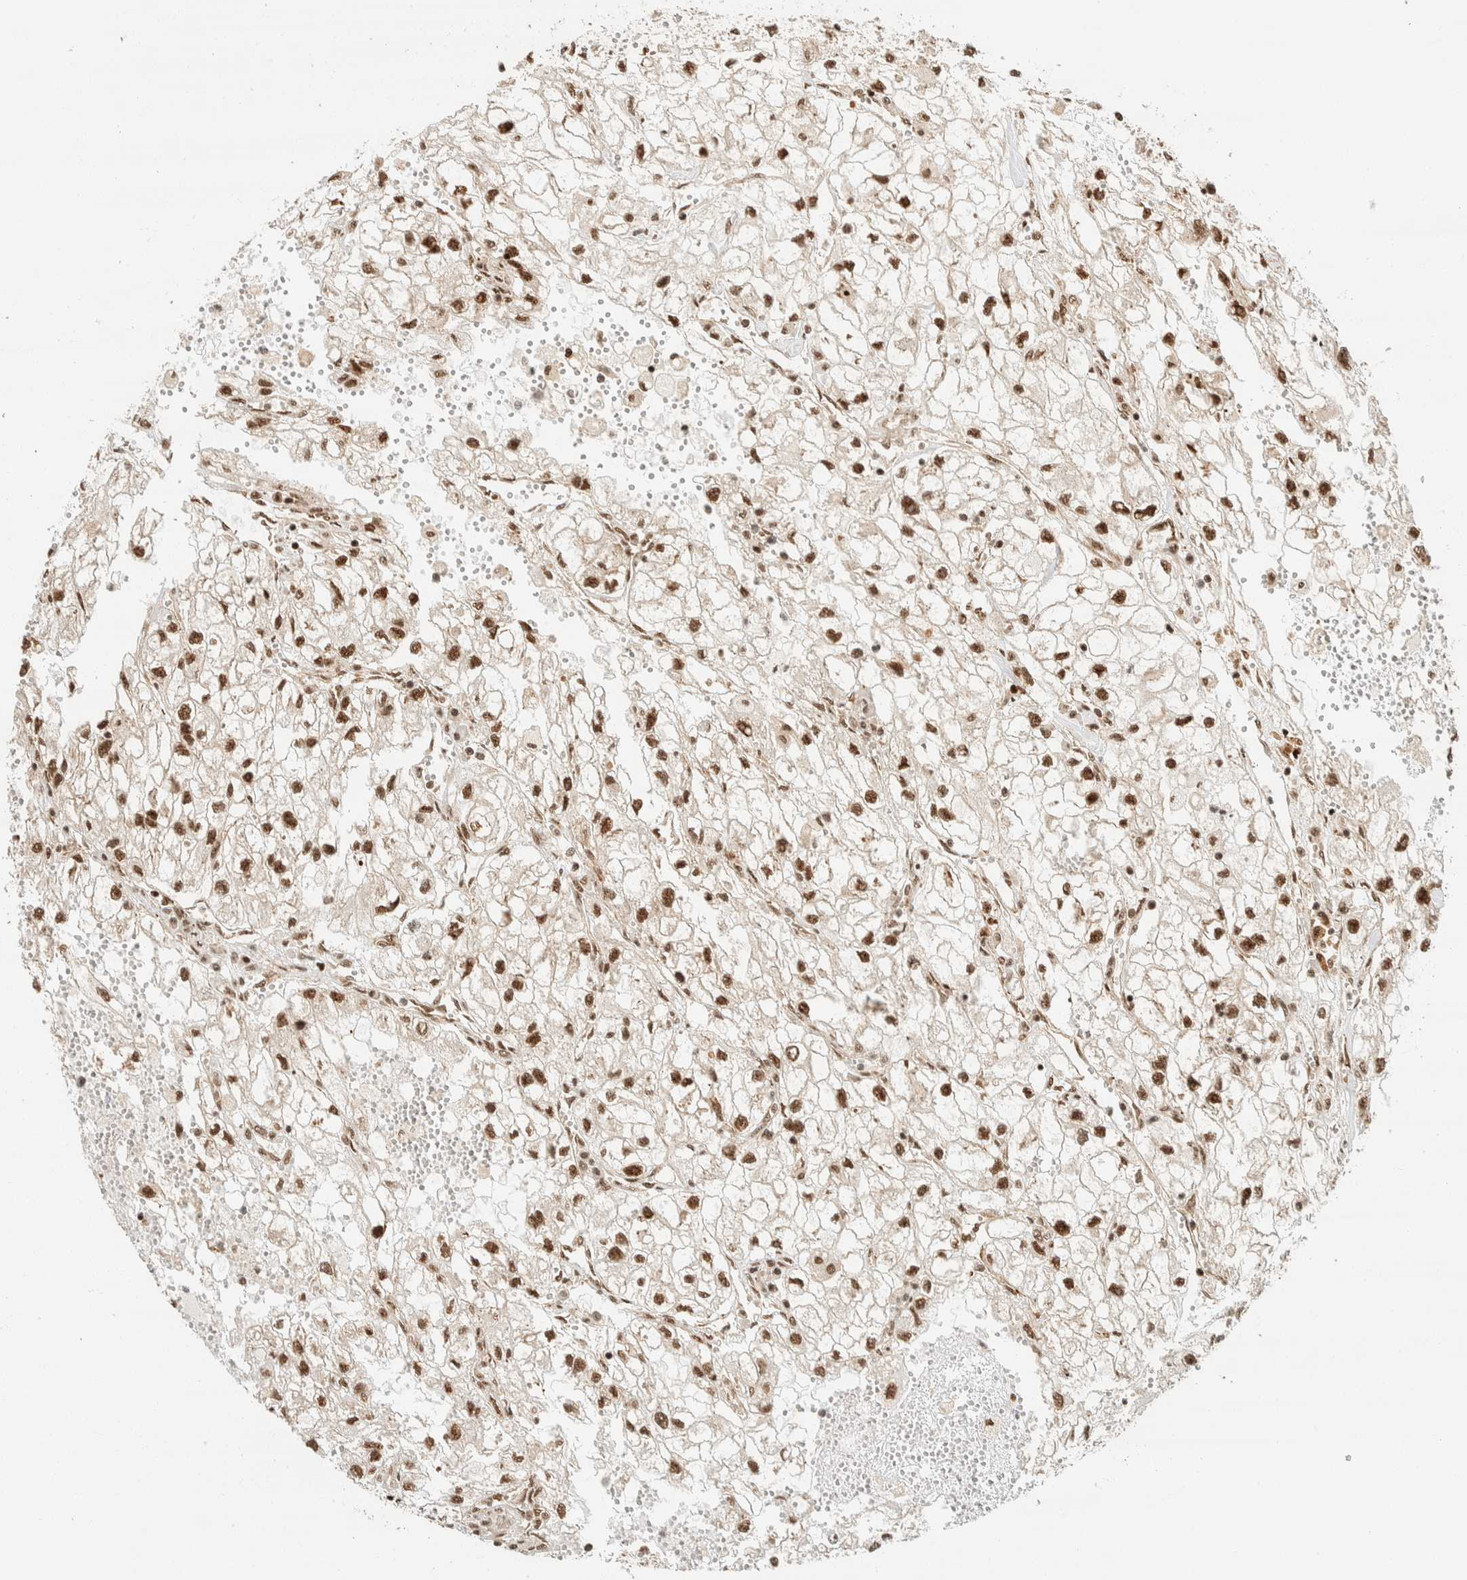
{"staining": {"intensity": "strong", "quantity": ">75%", "location": "nuclear"}, "tissue": "renal cancer", "cell_type": "Tumor cells", "image_type": "cancer", "snomed": [{"axis": "morphology", "description": "Adenocarcinoma, NOS"}, {"axis": "topography", "description": "Kidney"}], "caption": "Immunohistochemistry of adenocarcinoma (renal) reveals high levels of strong nuclear expression in about >75% of tumor cells. The staining was performed using DAB to visualize the protein expression in brown, while the nuclei were stained in blue with hematoxylin (Magnification: 20x).", "gene": "SIK1", "patient": {"sex": "female", "age": 70}}